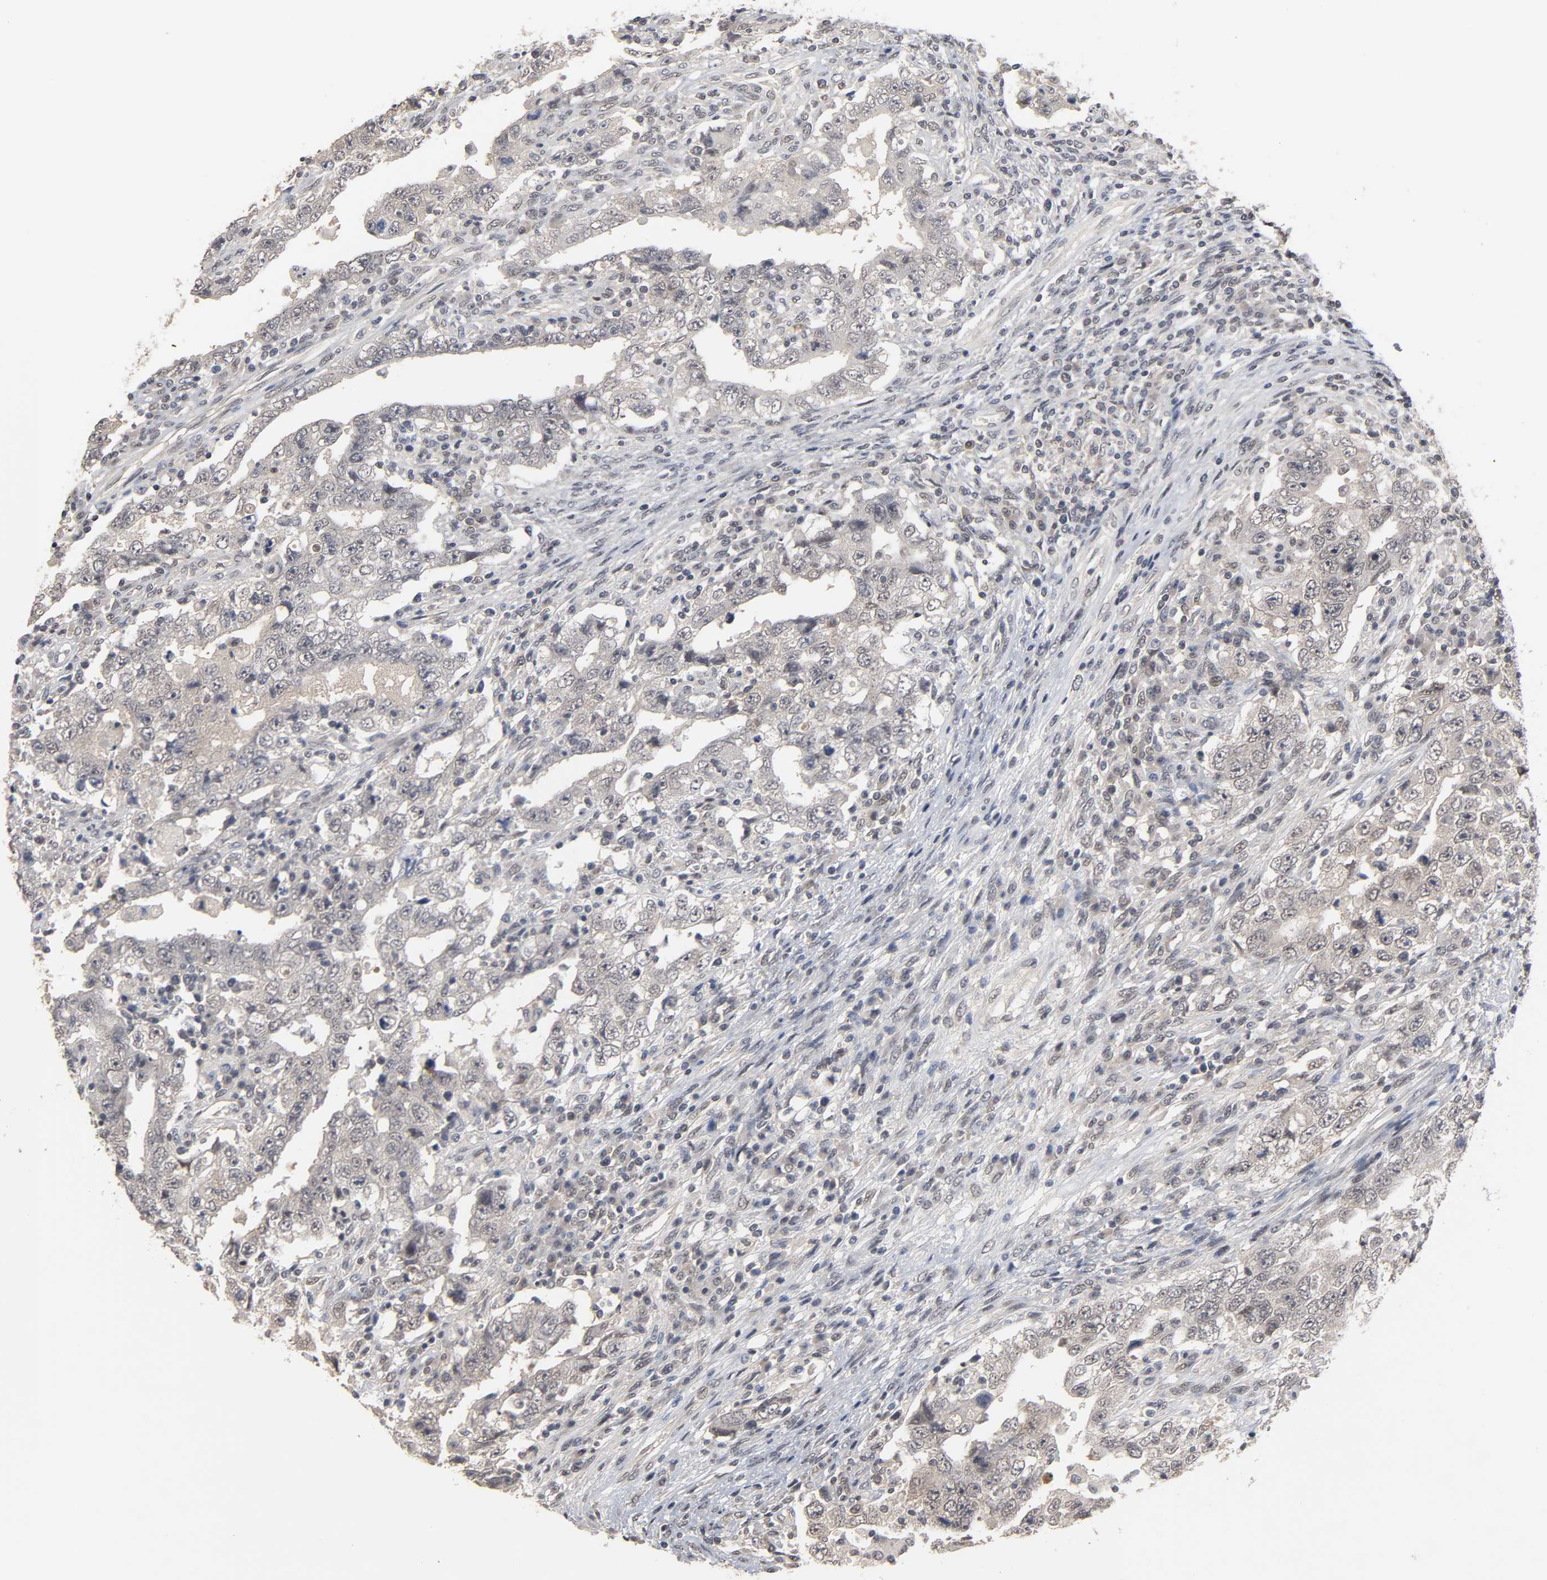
{"staining": {"intensity": "weak", "quantity": "25%-75%", "location": "cytoplasmic/membranous"}, "tissue": "testis cancer", "cell_type": "Tumor cells", "image_type": "cancer", "snomed": [{"axis": "morphology", "description": "Carcinoma, Embryonal, NOS"}, {"axis": "topography", "description": "Testis"}], "caption": "DAB immunohistochemical staining of human testis cancer (embryonal carcinoma) exhibits weak cytoplasmic/membranous protein expression in about 25%-75% of tumor cells. The staining was performed using DAB (3,3'-diaminobenzidine), with brown indicating positive protein expression. Nuclei are stained blue with hematoxylin.", "gene": "HTR1E", "patient": {"sex": "male", "age": 26}}